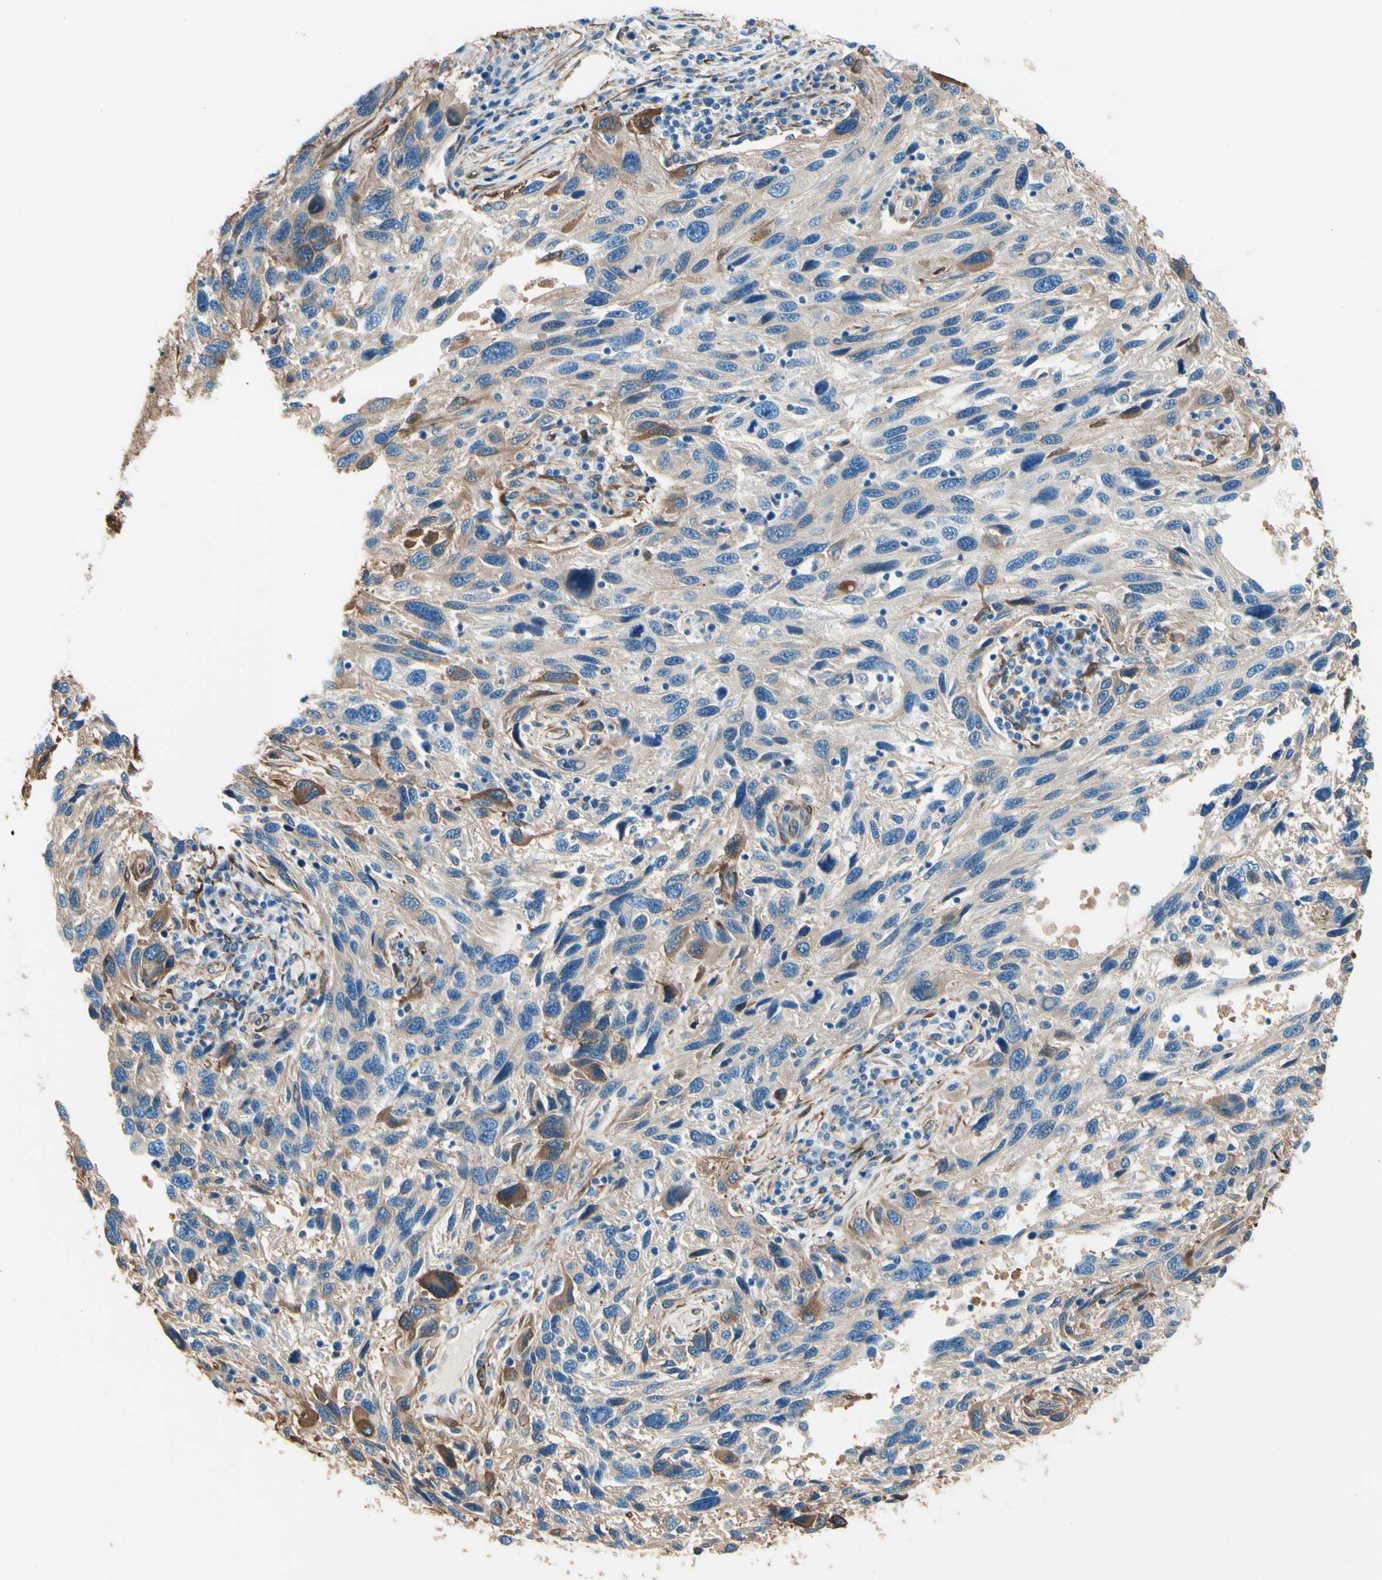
{"staining": {"intensity": "weak", "quantity": ">75%", "location": "cytoplasmic/membranous"}, "tissue": "melanoma", "cell_type": "Tumor cells", "image_type": "cancer", "snomed": [{"axis": "morphology", "description": "Malignant melanoma, NOS"}, {"axis": "topography", "description": "Skin"}], "caption": "Immunohistochemical staining of malignant melanoma reveals weak cytoplasmic/membranous protein positivity in approximately >75% of tumor cells. The protein is stained brown, and the nuclei are stained in blue (DAB (3,3'-diaminobenzidine) IHC with brightfield microscopy, high magnification).", "gene": "DPYSL3", "patient": {"sex": "male", "age": 53}}